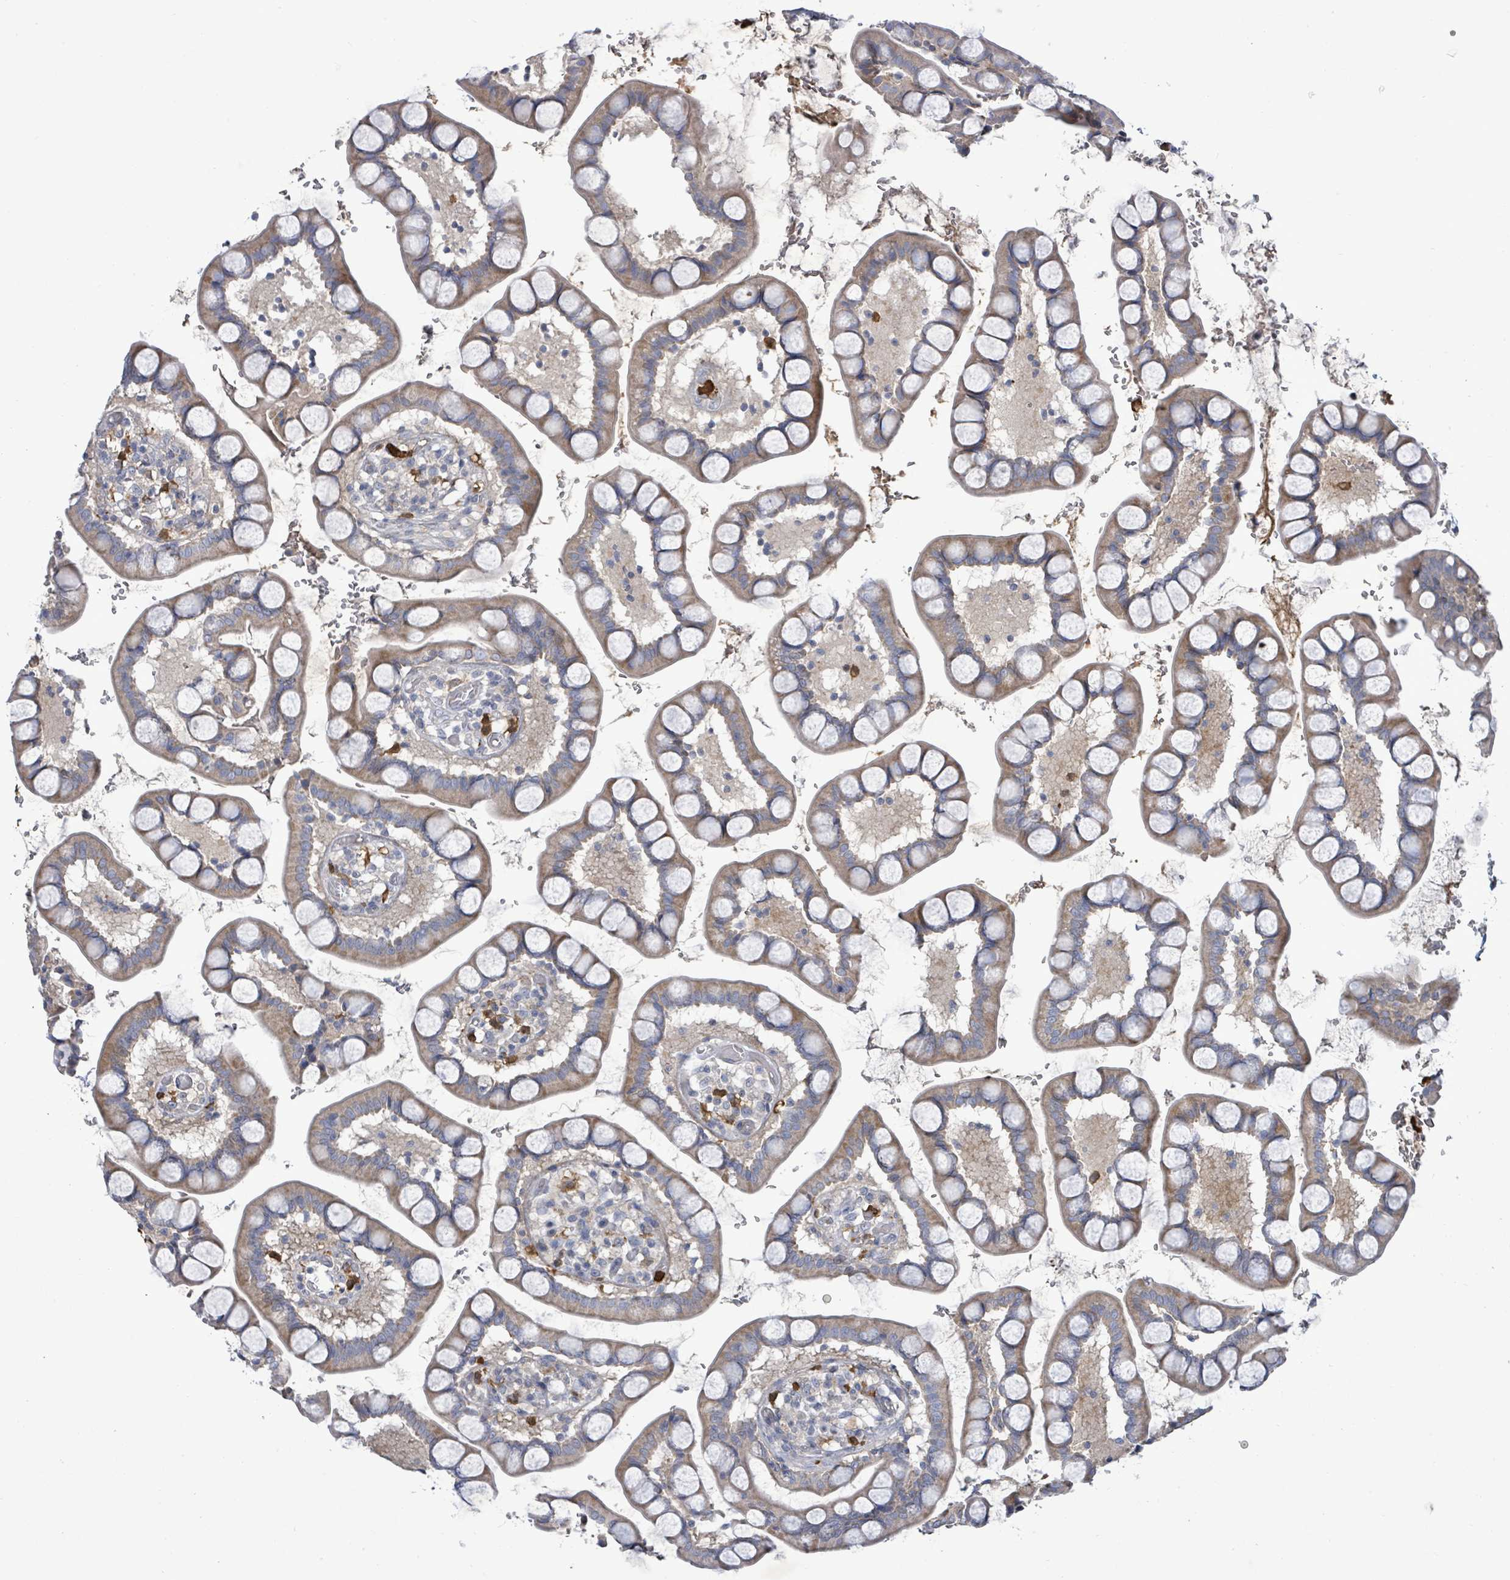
{"staining": {"intensity": "weak", "quantity": "25%-75%", "location": "cytoplasmic/membranous"}, "tissue": "small intestine", "cell_type": "Glandular cells", "image_type": "normal", "snomed": [{"axis": "morphology", "description": "Normal tissue, NOS"}, {"axis": "topography", "description": "Small intestine"}], "caption": "Brown immunohistochemical staining in normal human small intestine reveals weak cytoplasmic/membranous expression in about 25%-75% of glandular cells. (DAB (3,3'-diaminobenzidine) = brown stain, brightfield microscopy at high magnification).", "gene": "FAM210A", "patient": {"sex": "male", "age": 52}}